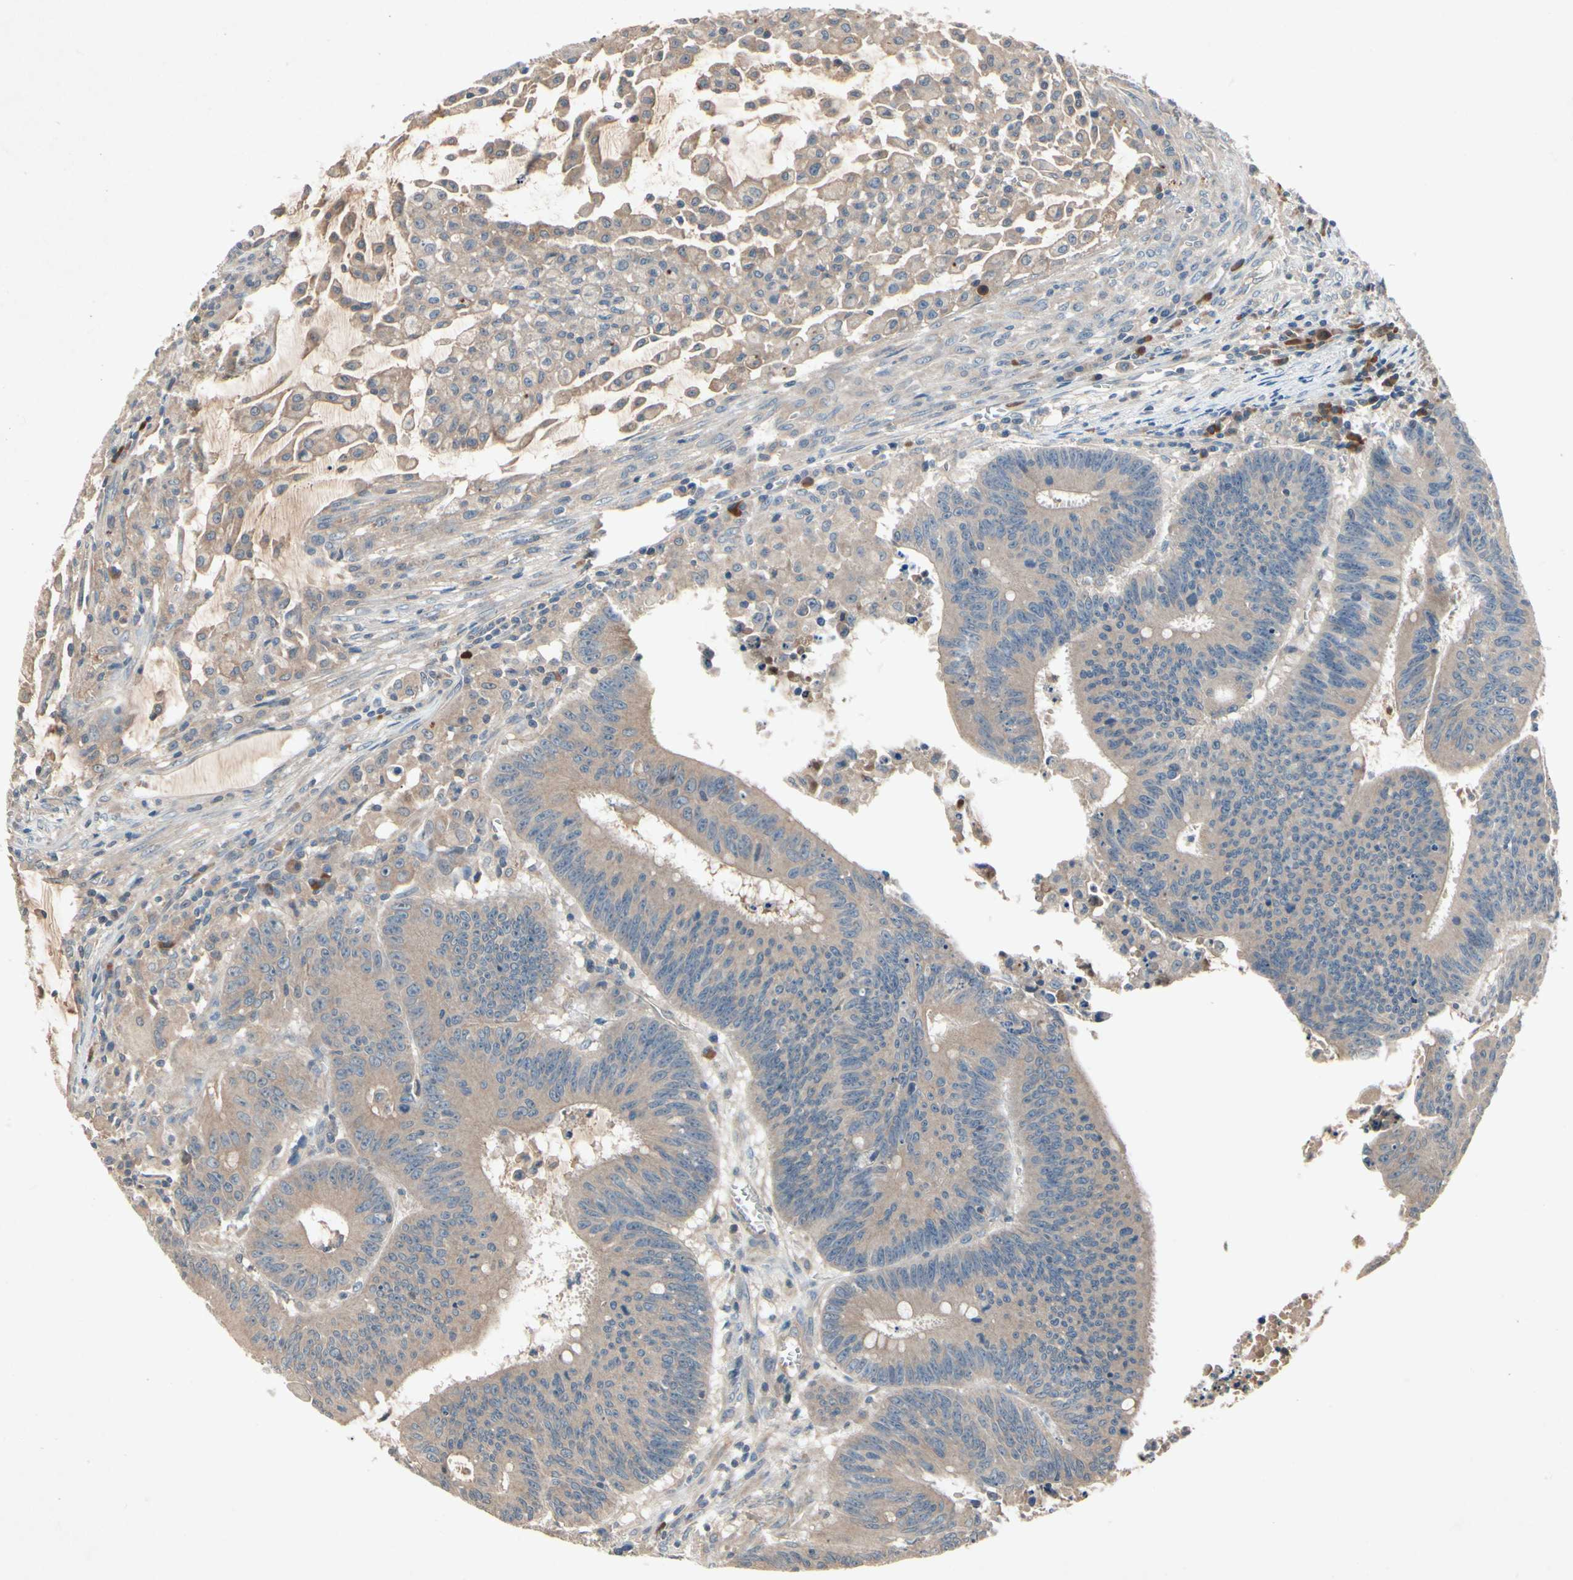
{"staining": {"intensity": "weak", "quantity": ">75%", "location": "cytoplasmic/membranous"}, "tissue": "colorectal cancer", "cell_type": "Tumor cells", "image_type": "cancer", "snomed": [{"axis": "morphology", "description": "Adenocarcinoma, NOS"}, {"axis": "topography", "description": "Colon"}], "caption": "Immunohistochemical staining of human adenocarcinoma (colorectal) displays weak cytoplasmic/membranous protein positivity in approximately >75% of tumor cells. The staining was performed using DAB, with brown indicating positive protein expression. Nuclei are stained blue with hematoxylin.", "gene": "IL1RL1", "patient": {"sex": "male", "age": 45}}